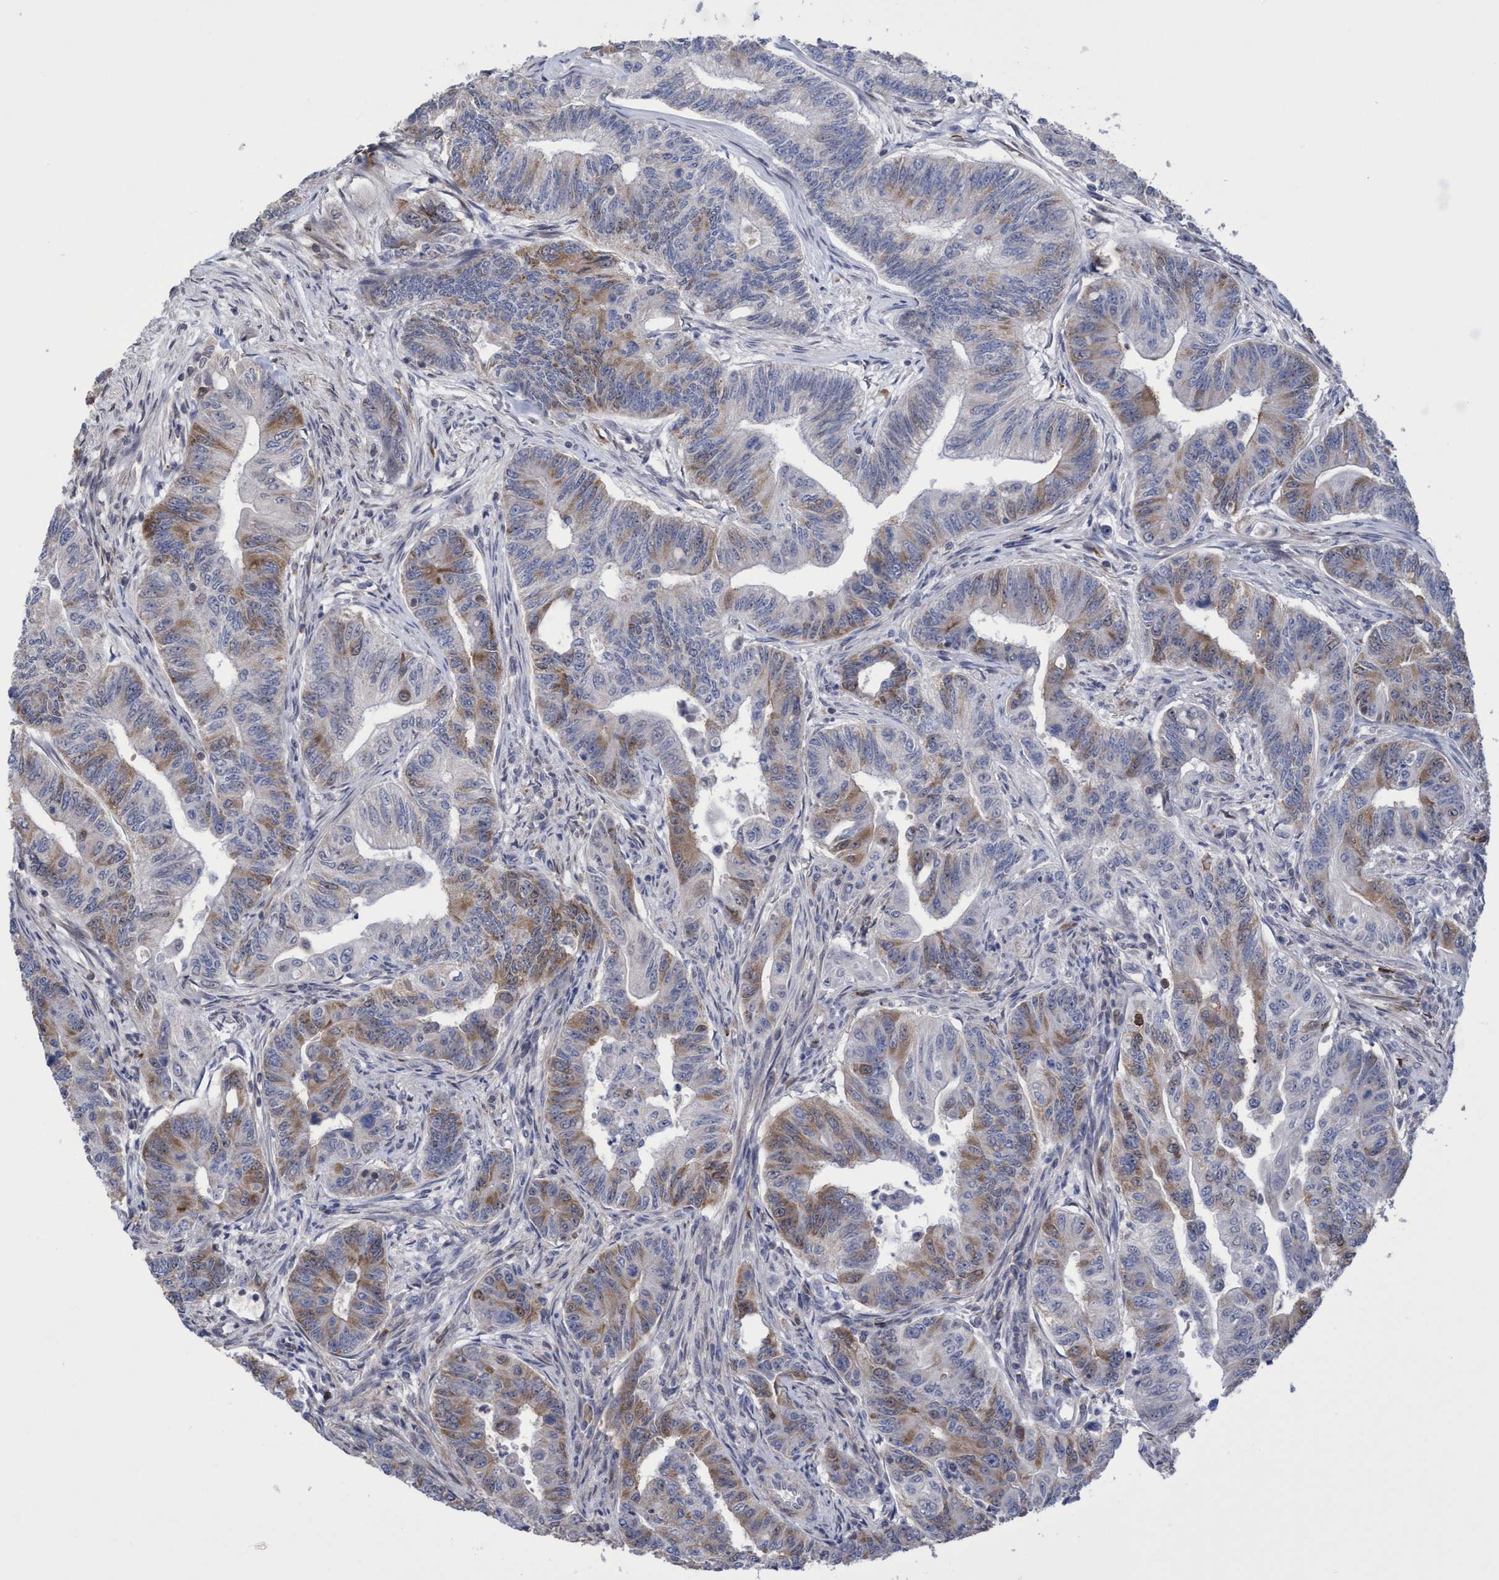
{"staining": {"intensity": "moderate", "quantity": "<25%", "location": "cytoplasmic/membranous,nuclear"}, "tissue": "colorectal cancer", "cell_type": "Tumor cells", "image_type": "cancer", "snomed": [{"axis": "morphology", "description": "Adenoma, NOS"}, {"axis": "morphology", "description": "Adenocarcinoma, NOS"}, {"axis": "topography", "description": "Colon"}], "caption": "Immunohistochemical staining of human colorectal cancer (adenocarcinoma) reveals moderate cytoplasmic/membranous and nuclear protein positivity in approximately <25% of tumor cells.", "gene": "SLBP", "patient": {"sex": "male", "age": 79}}